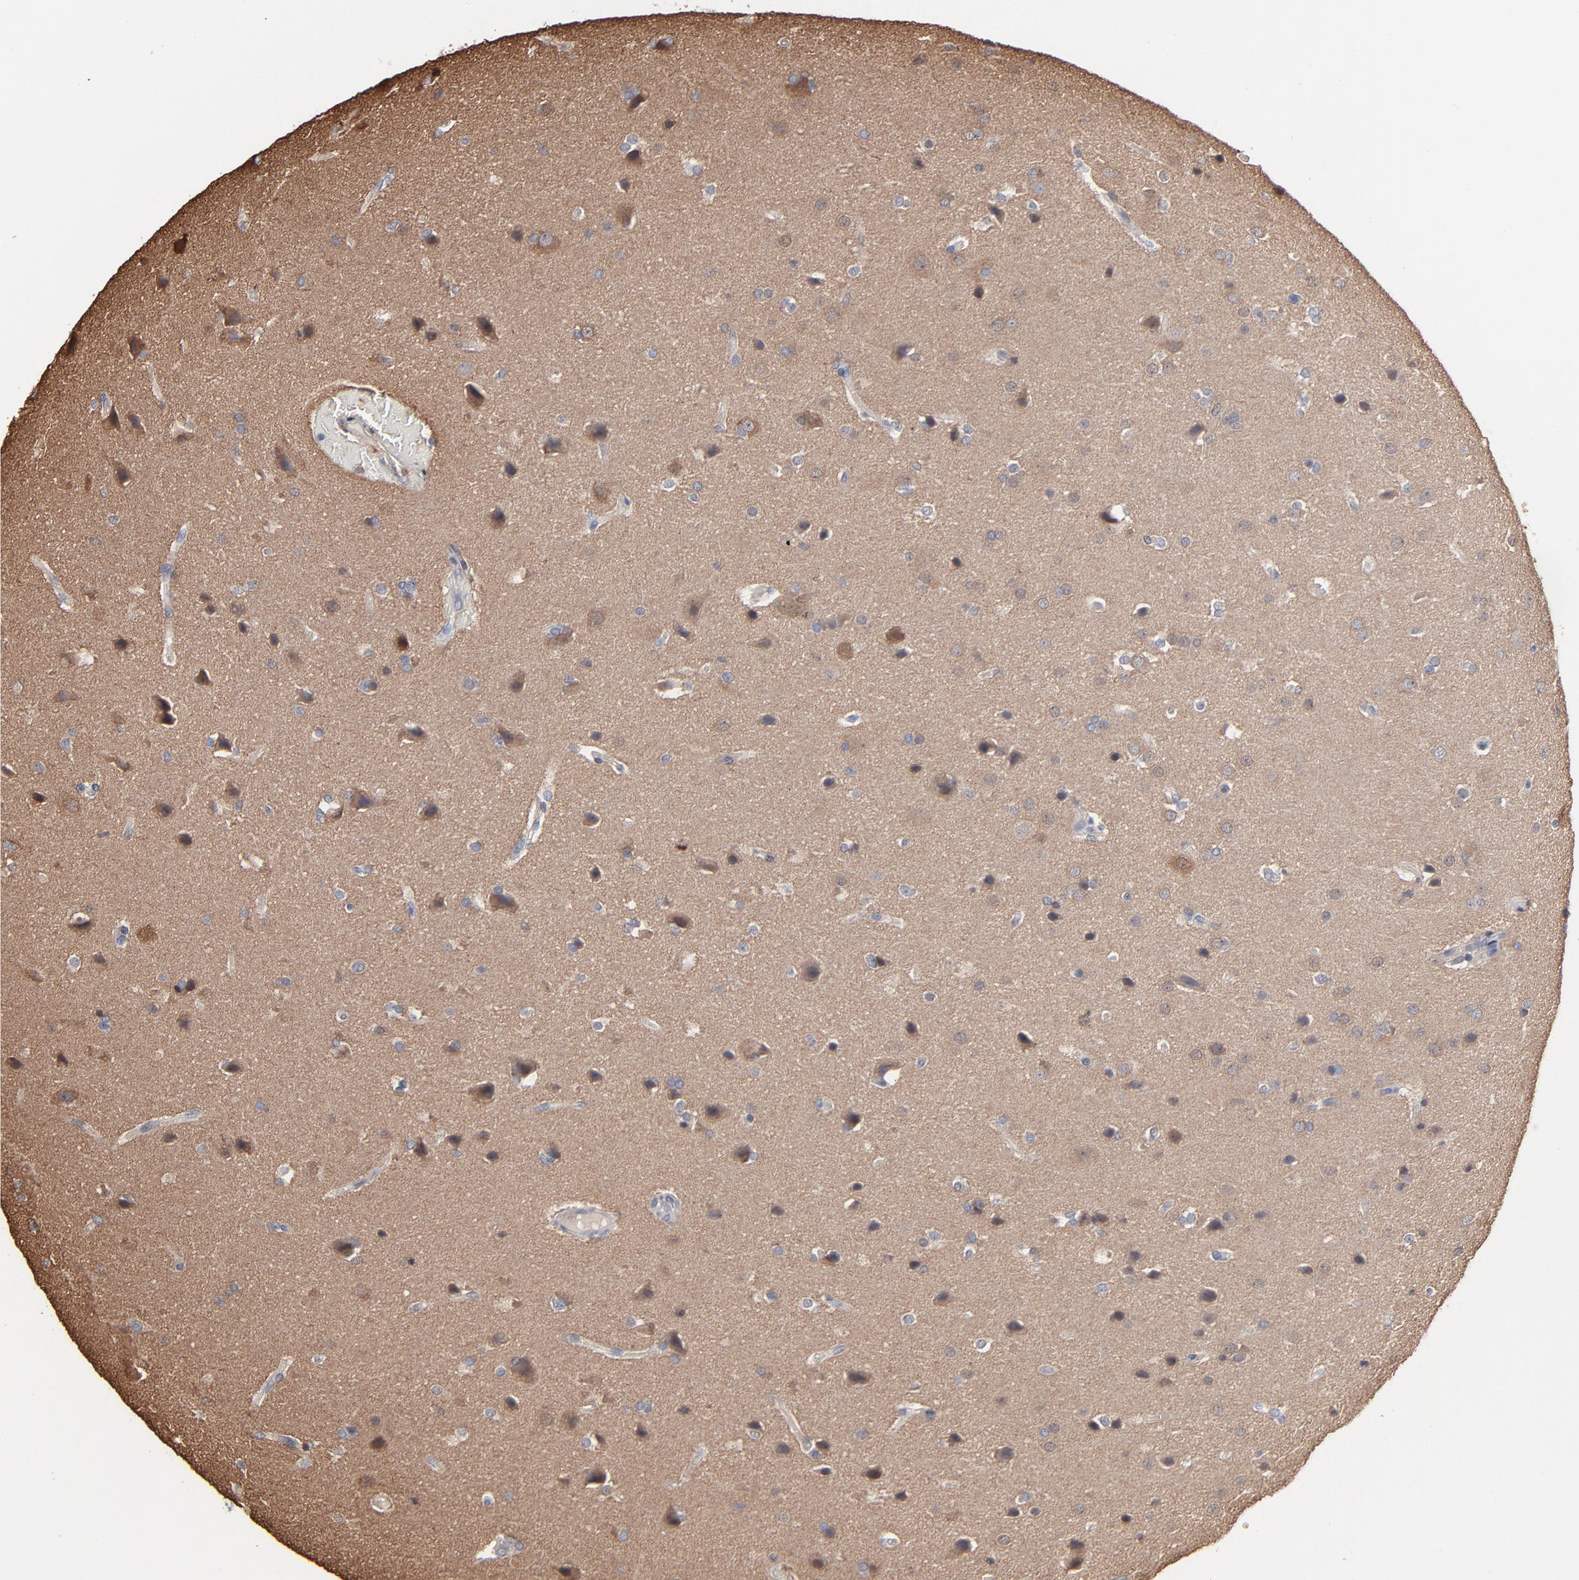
{"staining": {"intensity": "moderate", "quantity": "25%-75%", "location": "cytoplasmic/membranous"}, "tissue": "glioma", "cell_type": "Tumor cells", "image_type": "cancer", "snomed": [{"axis": "morphology", "description": "Glioma, malignant, Low grade"}, {"axis": "topography", "description": "Cerebral cortex"}], "caption": "Malignant glioma (low-grade) tissue demonstrates moderate cytoplasmic/membranous staining in about 25%-75% of tumor cells The protein is shown in brown color, while the nuclei are stained blue.", "gene": "MAP2K1", "patient": {"sex": "female", "age": 47}}